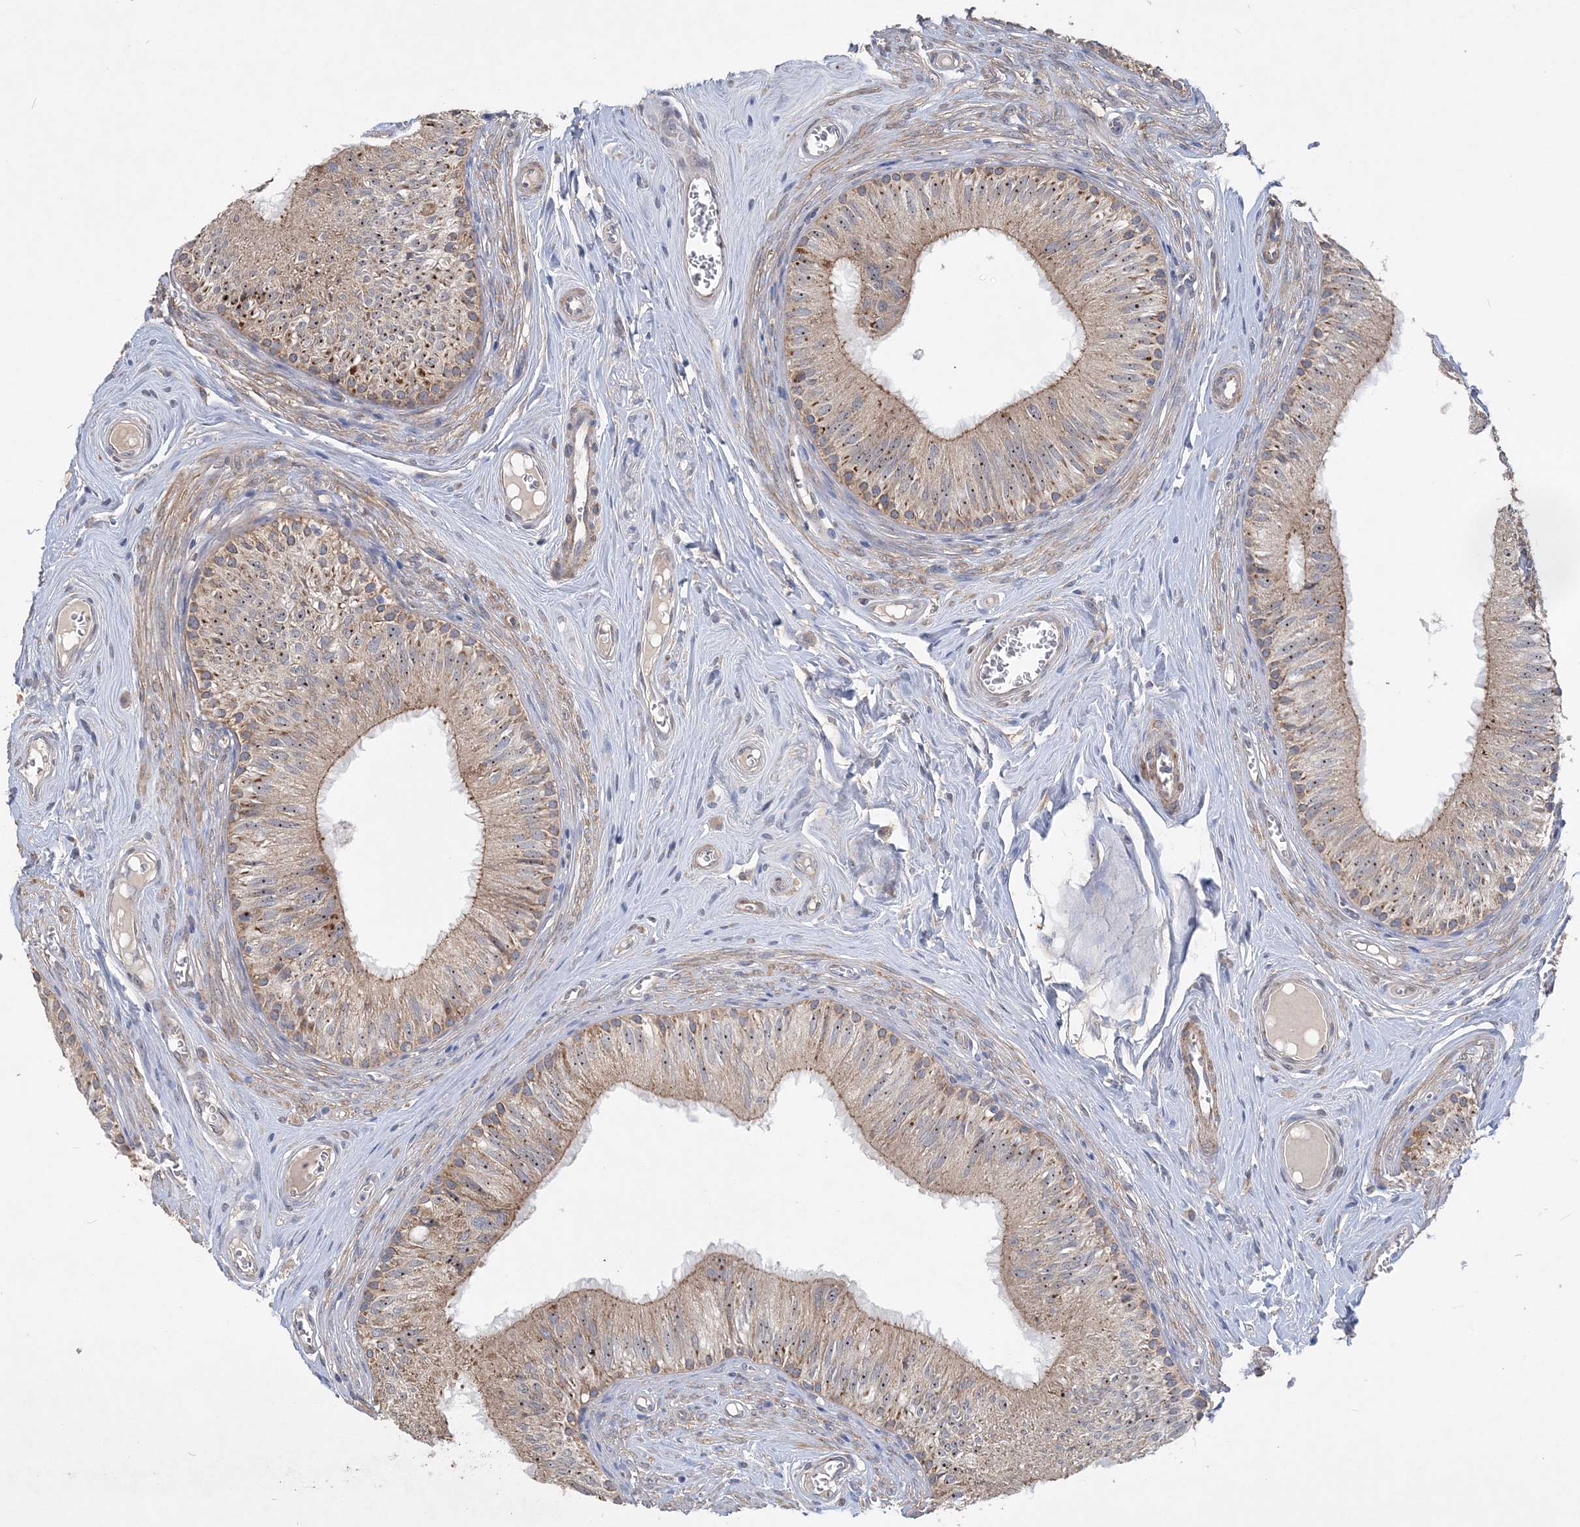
{"staining": {"intensity": "moderate", "quantity": "25%-75%", "location": "cytoplasmic/membranous,nuclear"}, "tissue": "epididymis", "cell_type": "Glandular cells", "image_type": "normal", "snomed": [{"axis": "morphology", "description": "Normal tissue, NOS"}, {"axis": "topography", "description": "Epididymis"}], "caption": "High-magnification brightfield microscopy of normal epididymis stained with DAB (3,3'-diaminobenzidine) (brown) and counterstained with hematoxylin (blue). glandular cells exhibit moderate cytoplasmic/membranous,nuclear expression is identified in approximately25%-75% of cells.", "gene": "FEZ2", "patient": {"sex": "male", "age": 46}}